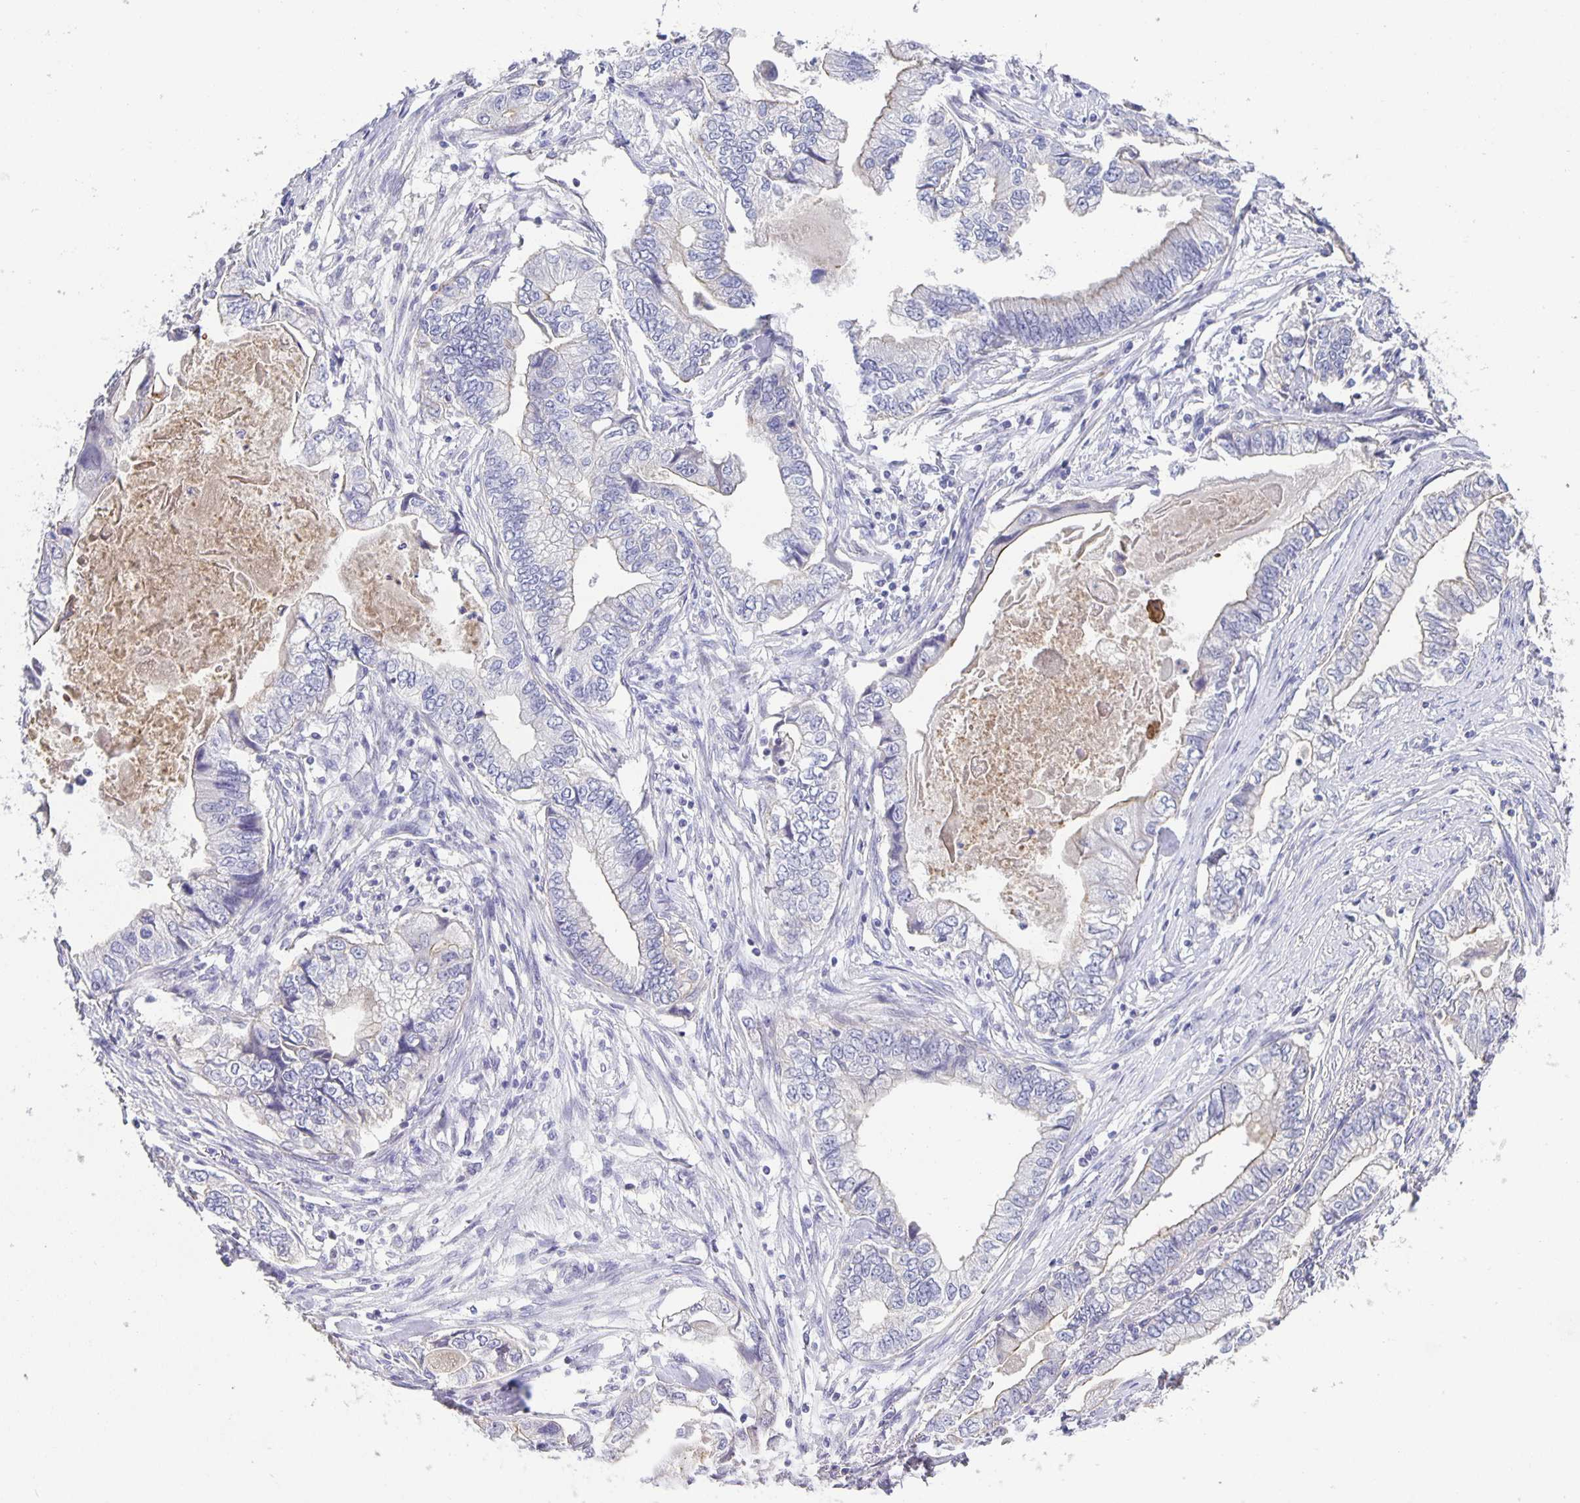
{"staining": {"intensity": "negative", "quantity": "none", "location": "none"}, "tissue": "stomach cancer", "cell_type": "Tumor cells", "image_type": "cancer", "snomed": [{"axis": "morphology", "description": "Adenocarcinoma, NOS"}, {"axis": "topography", "description": "Pancreas"}, {"axis": "topography", "description": "Stomach, upper"}], "caption": "Immunohistochemical staining of human stomach adenocarcinoma reveals no significant staining in tumor cells.", "gene": "PTPN3", "patient": {"sex": "male", "age": 77}}